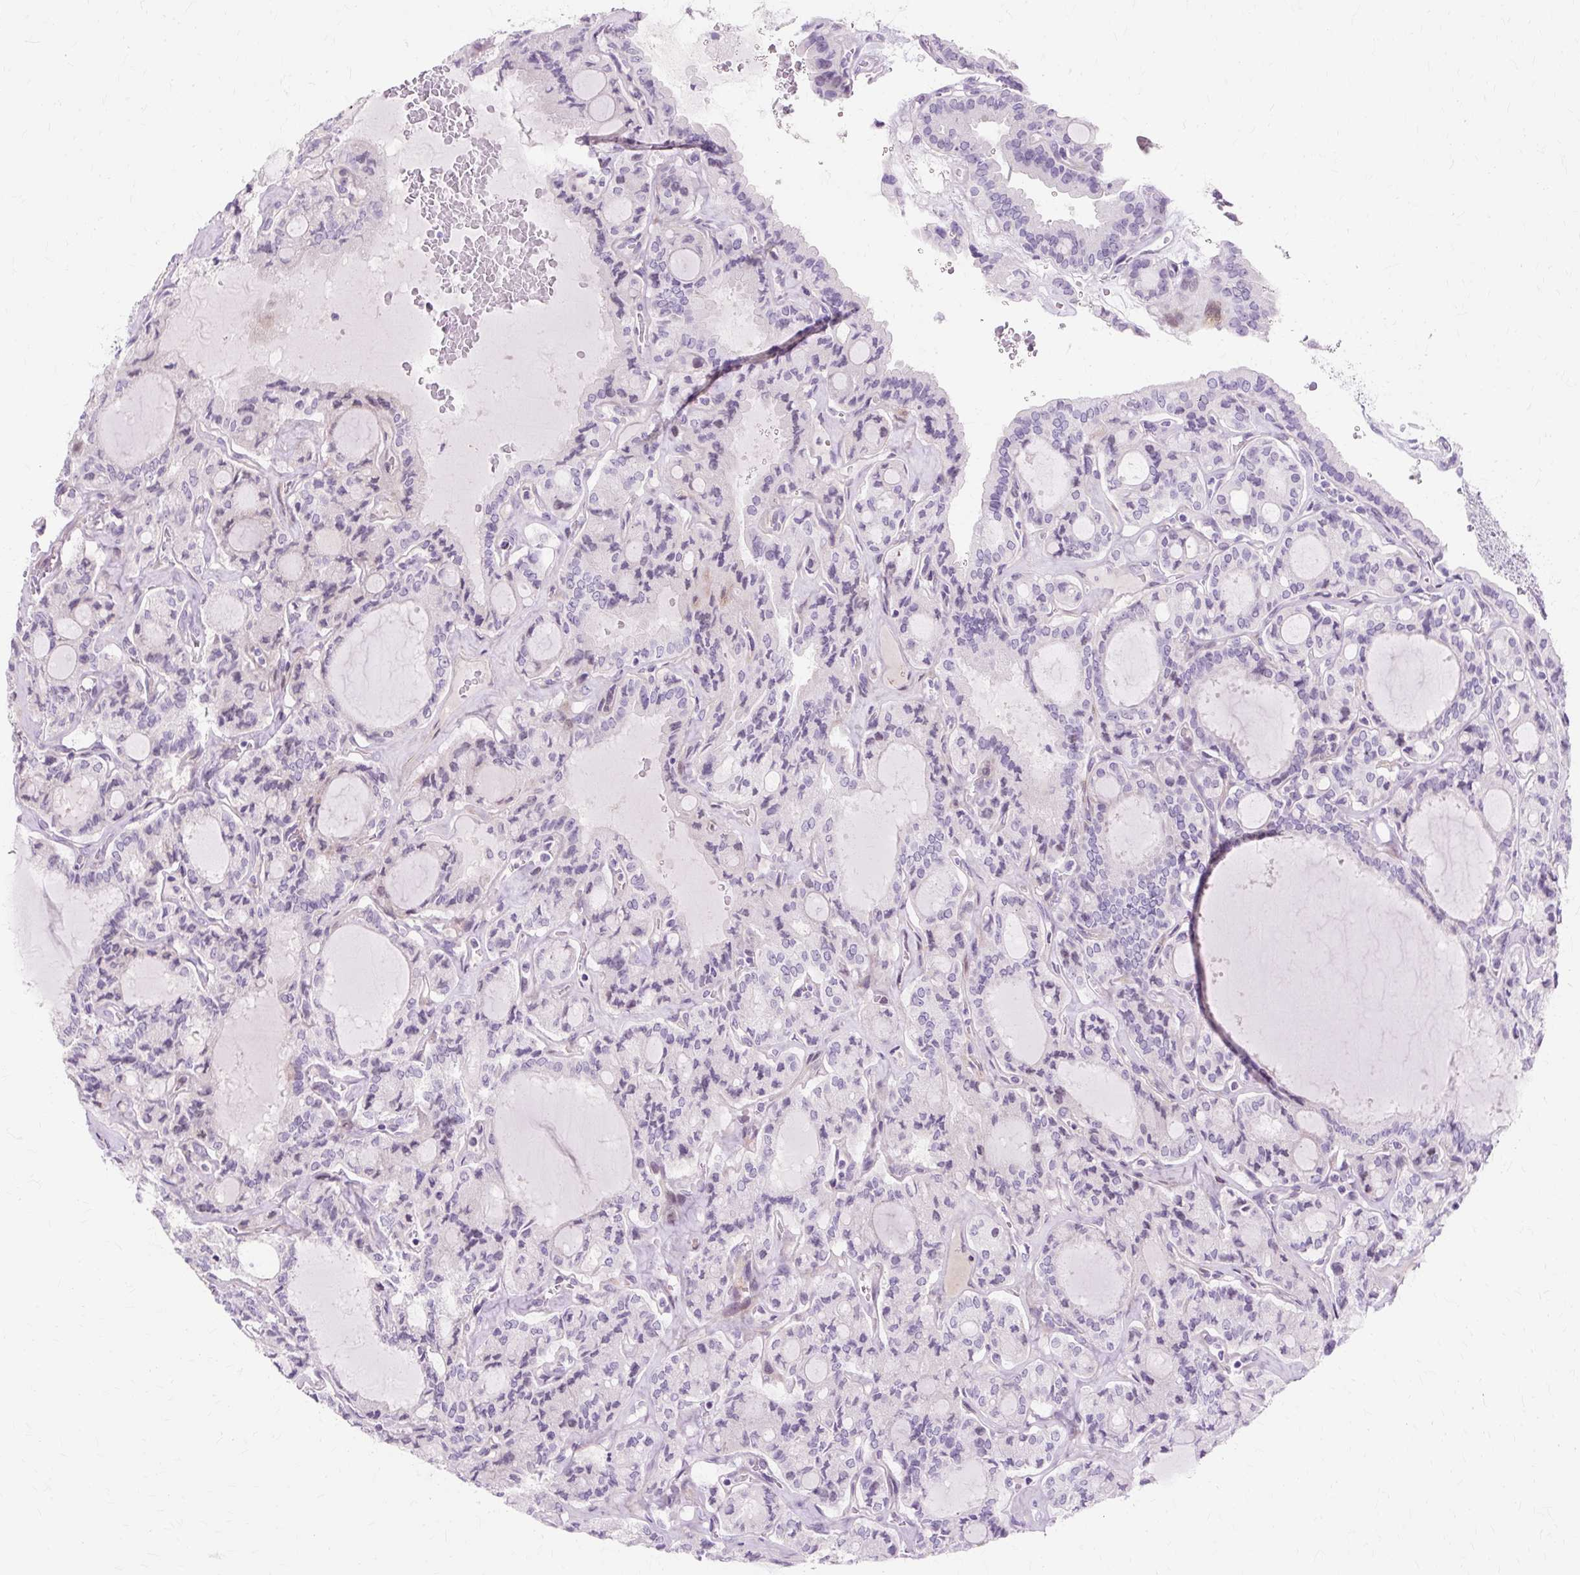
{"staining": {"intensity": "negative", "quantity": "none", "location": "none"}, "tissue": "thyroid cancer", "cell_type": "Tumor cells", "image_type": "cancer", "snomed": [{"axis": "morphology", "description": "Papillary adenocarcinoma, NOS"}, {"axis": "topography", "description": "Thyroid gland"}], "caption": "This histopathology image is of thyroid cancer stained with immunohistochemistry (IHC) to label a protein in brown with the nuclei are counter-stained blue. There is no staining in tumor cells.", "gene": "IRX2", "patient": {"sex": "male", "age": 87}}